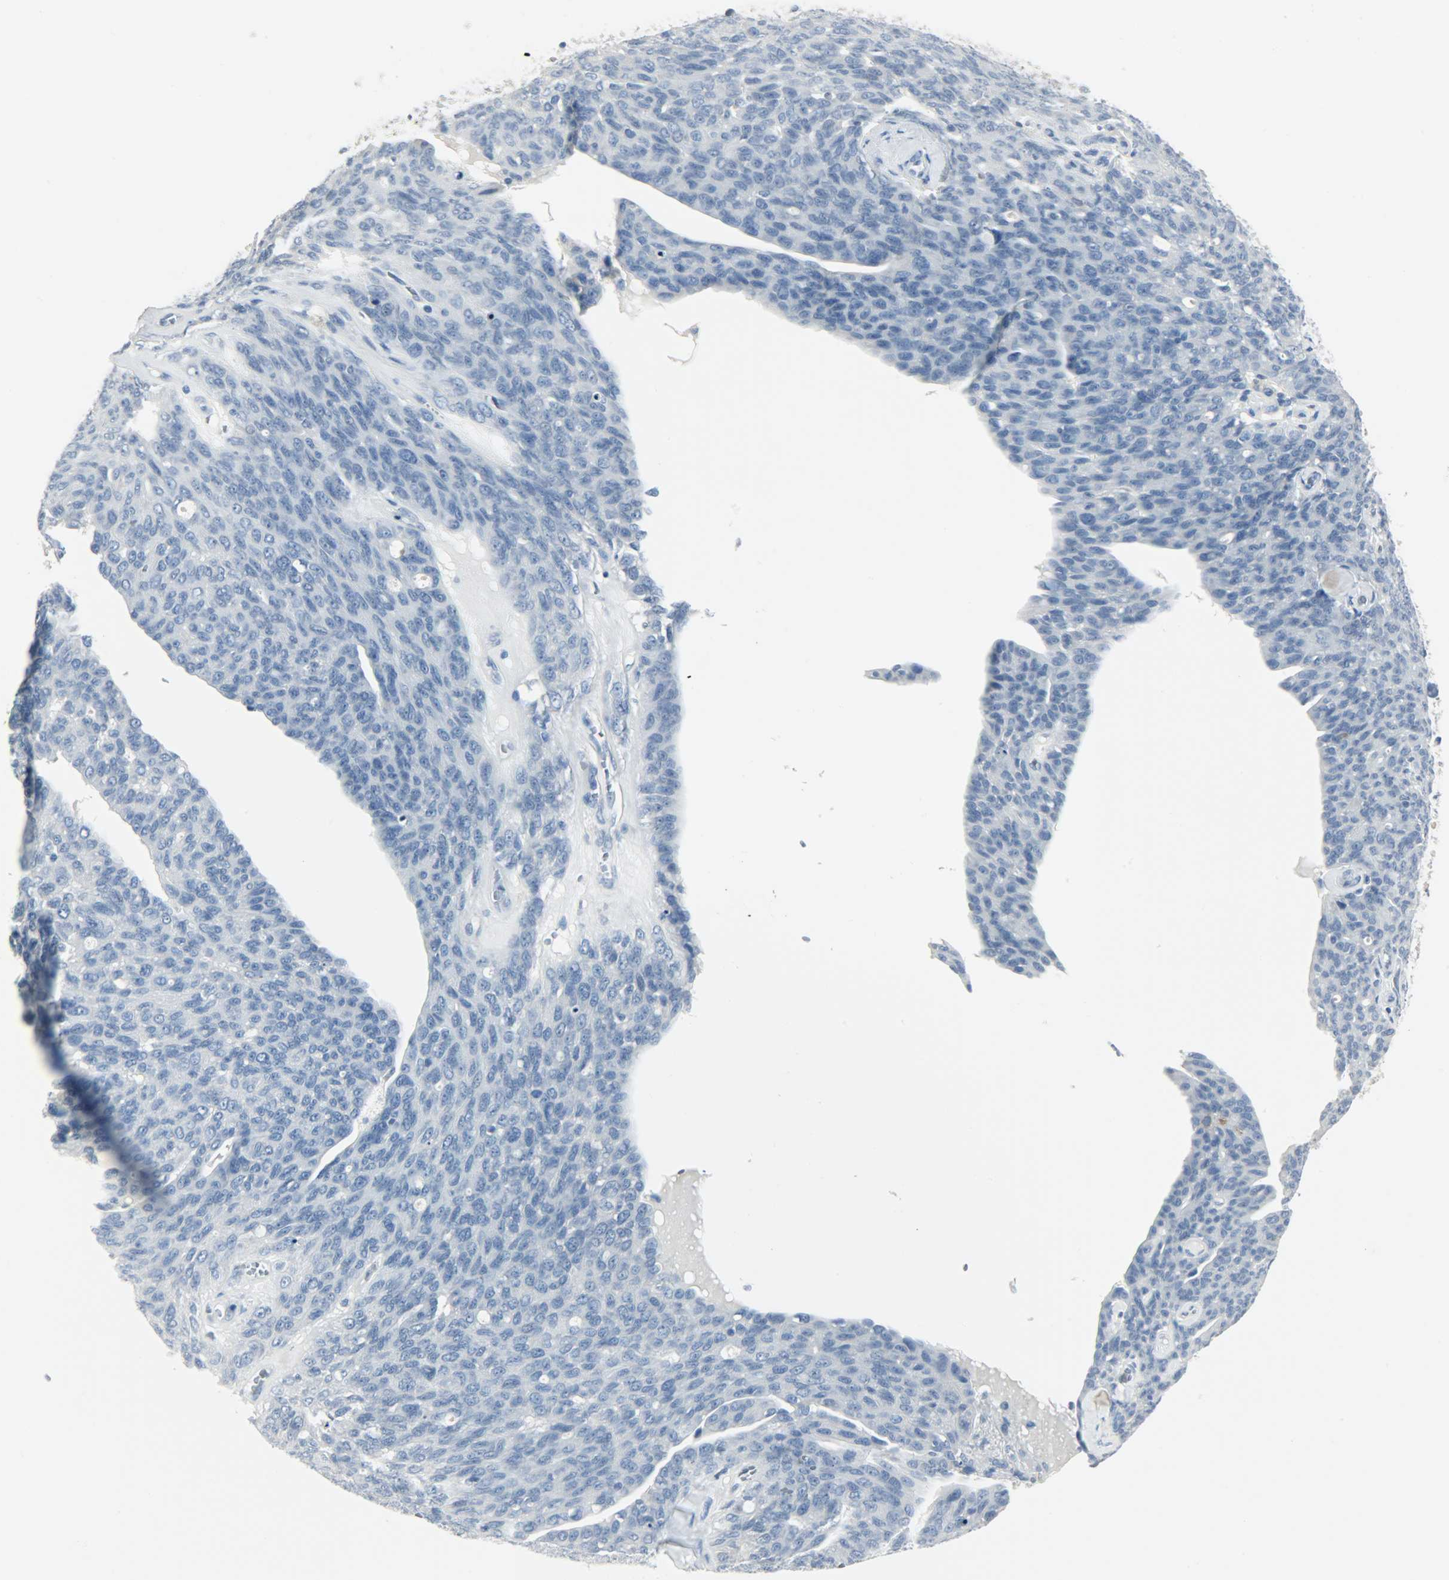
{"staining": {"intensity": "negative", "quantity": "none", "location": "none"}, "tissue": "ovarian cancer", "cell_type": "Tumor cells", "image_type": "cancer", "snomed": [{"axis": "morphology", "description": "Carcinoma, endometroid"}, {"axis": "topography", "description": "Ovary"}], "caption": "Histopathology image shows no significant protein staining in tumor cells of ovarian endometroid carcinoma.", "gene": "KIT", "patient": {"sex": "female", "age": 60}}